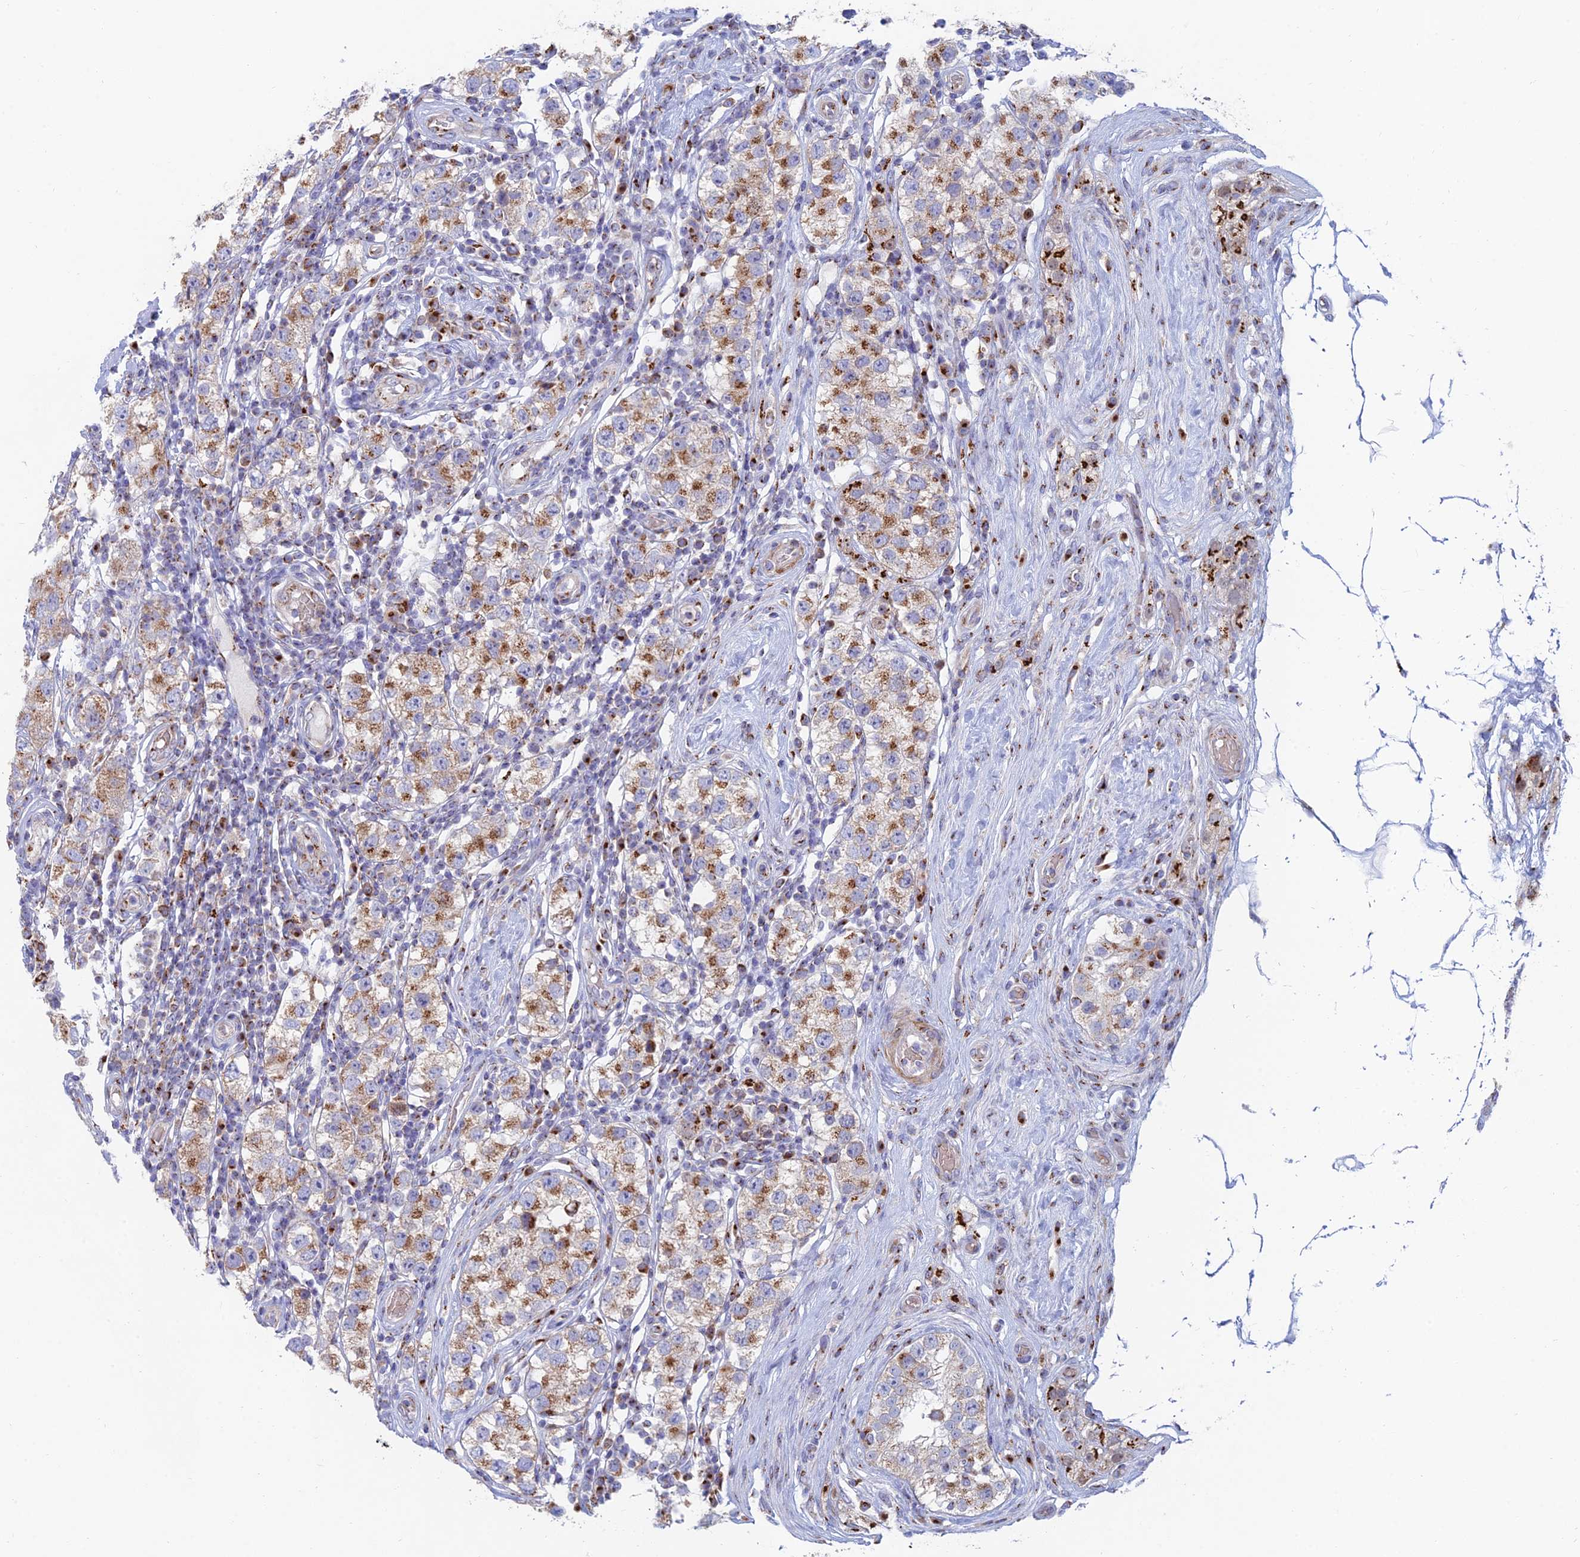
{"staining": {"intensity": "moderate", "quantity": ">75%", "location": "cytoplasmic/membranous"}, "tissue": "testis cancer", "cell_type": "Tumor cells", "image_type": "cancer", "snomed": [{"axis": "morphology", "description": "Seminoma, NOS"}, {"axis": "topography", "description": "Testis"}], "caption": "Testis cancer (seminoma) stained with DAB (3,3'-diaminobenzidine) immunohistochemistry reveals medium levels of moderate cytoplasmic/membranous positivity in approximately >75% of tumor cells.", "gene": "HS2ST1", "patient": {"sex": "male", "age": 34}}